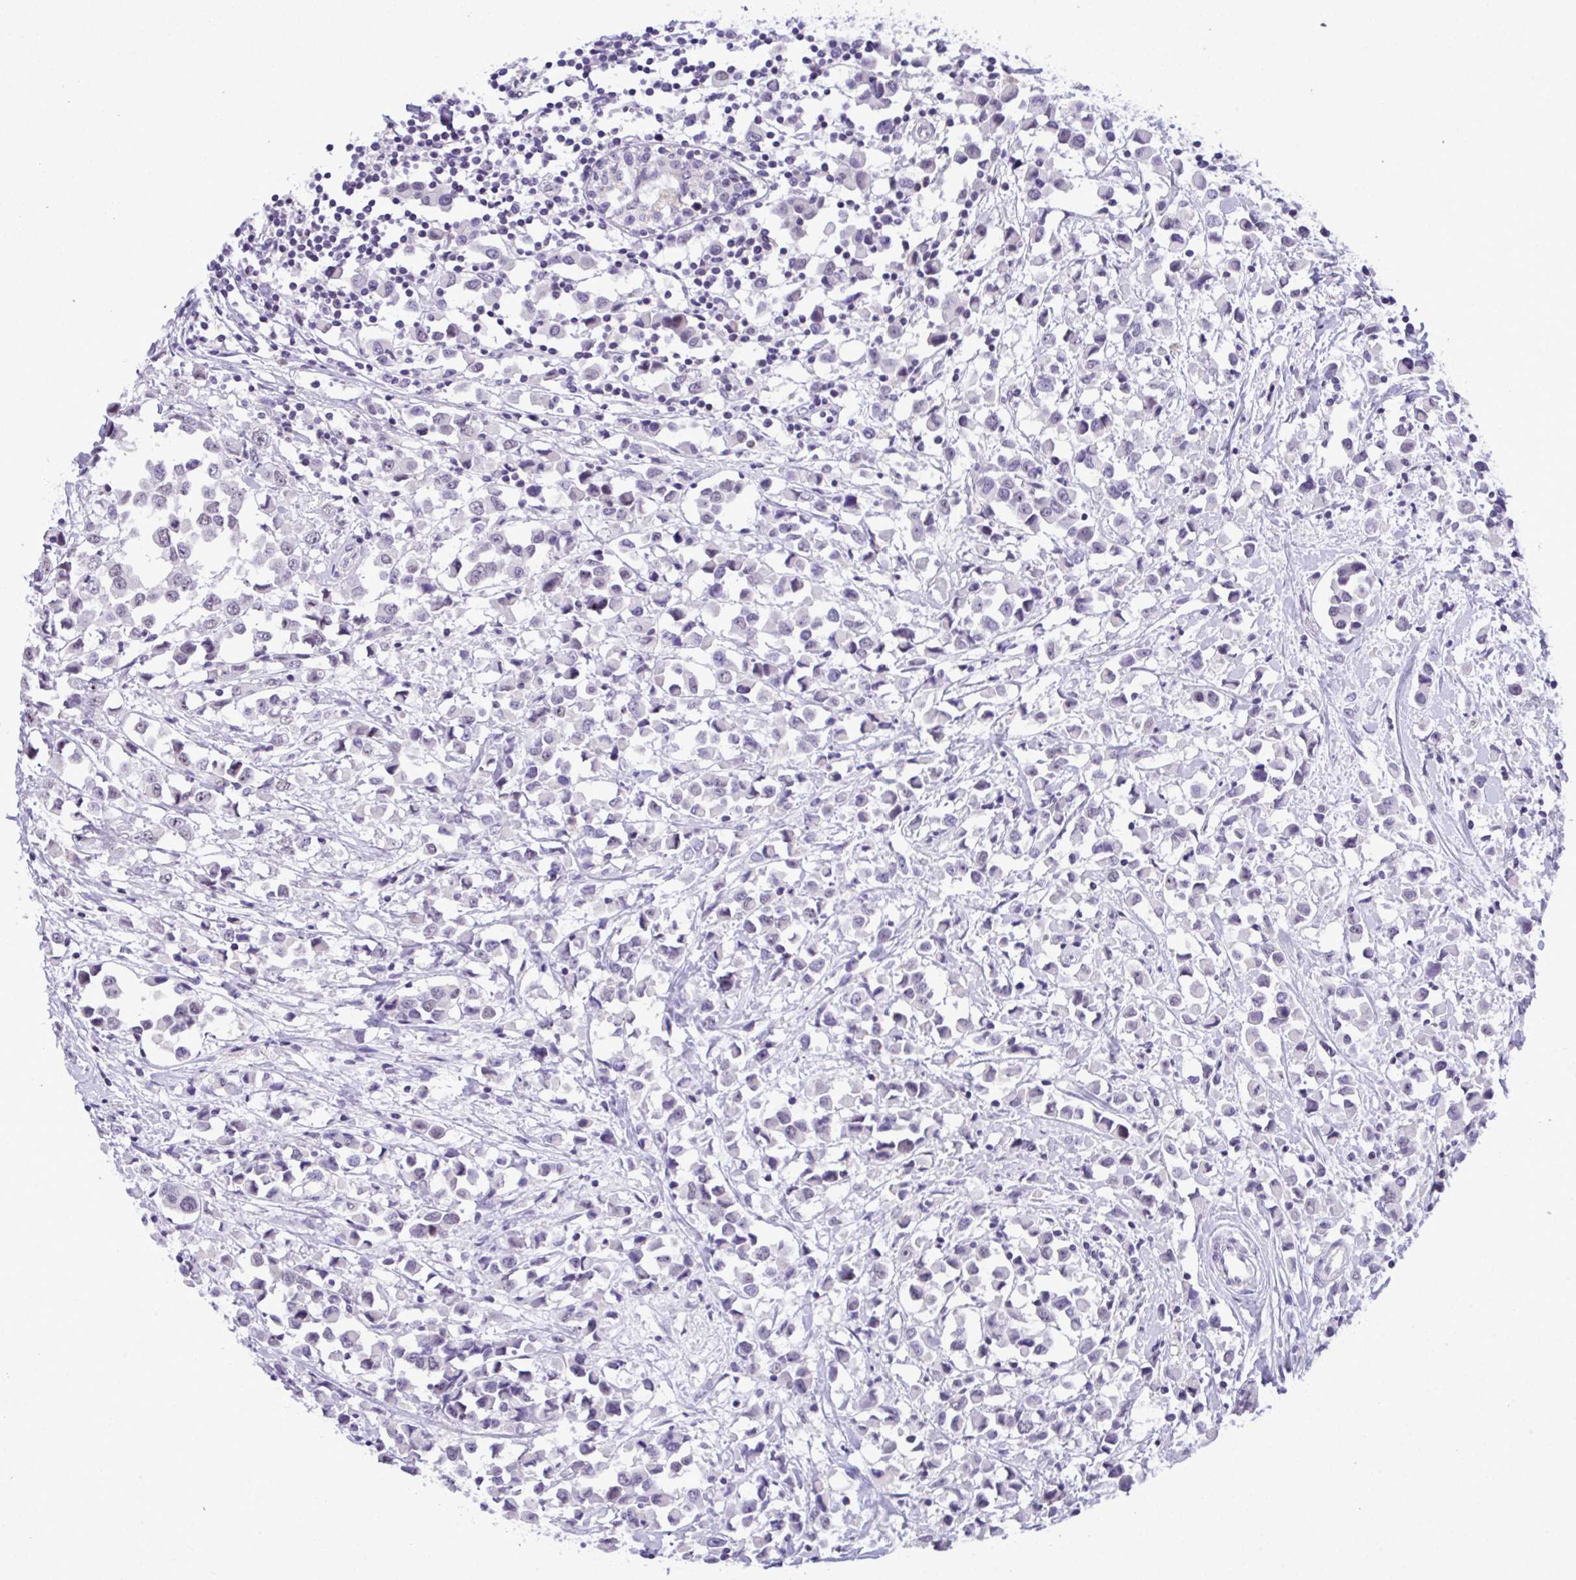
{"staining": {"intensity": "negative", "quantity": "none", "location": "none"}, "tissue": "breast cancer", "cell_type": "Tumor cells", "image_type": "cancer", "snomed": [{"axis": "morphology", "description": "Duct carcinoma"}, {"axis": "topography", "description": "Breast"}], "caption": "Immunohistochemical staining of infiltrating ductal carcinoma (breast) demonstrates no significant staining in tumor cells. (Brightfield microscopy of DAB (3,3'-diaminobenzidine) immunohistochemistry at high magnification).", "gene": "YBX2", "patient": {"sex": "female", "age": 61}}